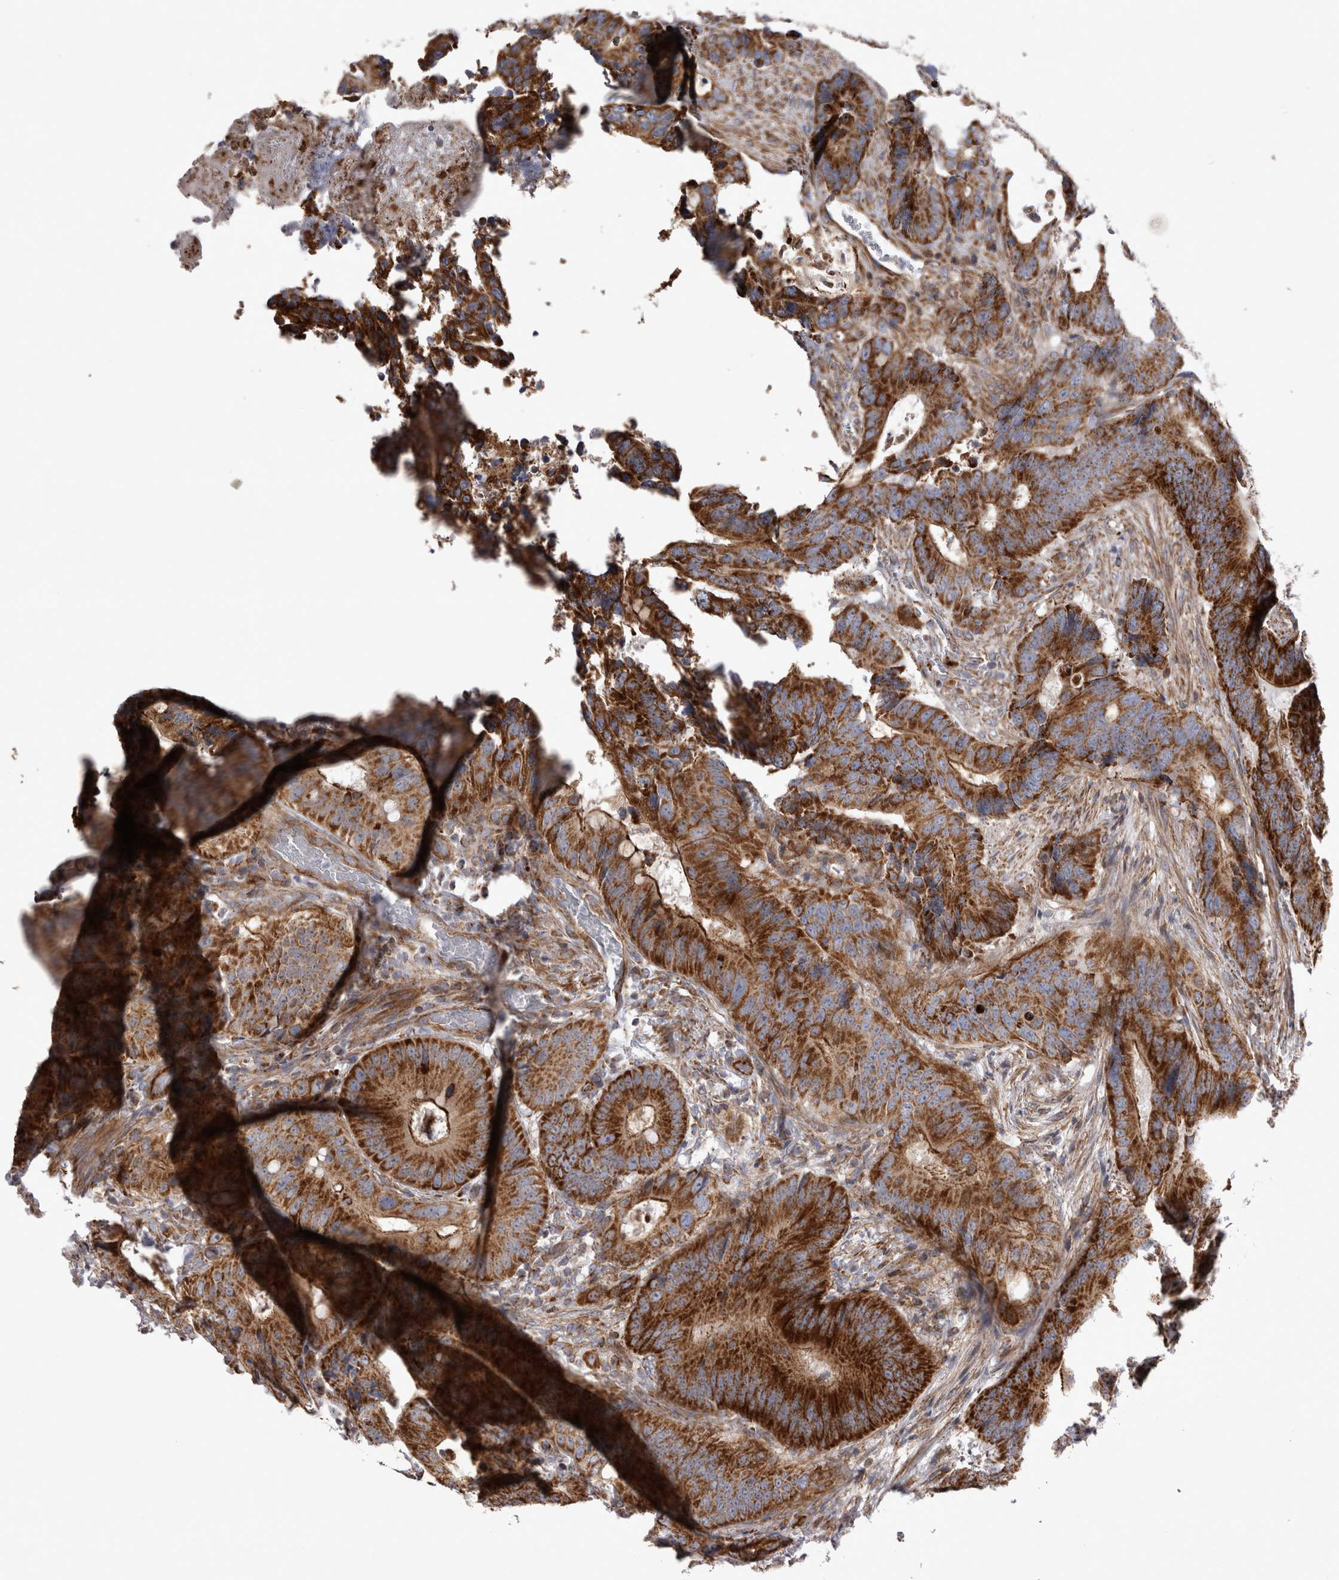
{"staining": {"intensity": "strong", "quantity": ">75%", "location": "cytoplasmic/membranous"}, "tissue": "colorectal cancer", "cell_type": "Tumor cells", "image_type": "cancer", "snomed": [{"axis": "morphology", "description": "Adenocarcinoma, NOS"}, {"axis": "topography", "description": "Colon"}], "caption": "A micrograph showing strong cytoplasmic/membranous staining in about >75% of tumor cells in colorectal cancer, as visualized by brown immunohistochemical staining.", "gene": "TSPOAP1", "patient": {"sex": "male", "age": 83}}